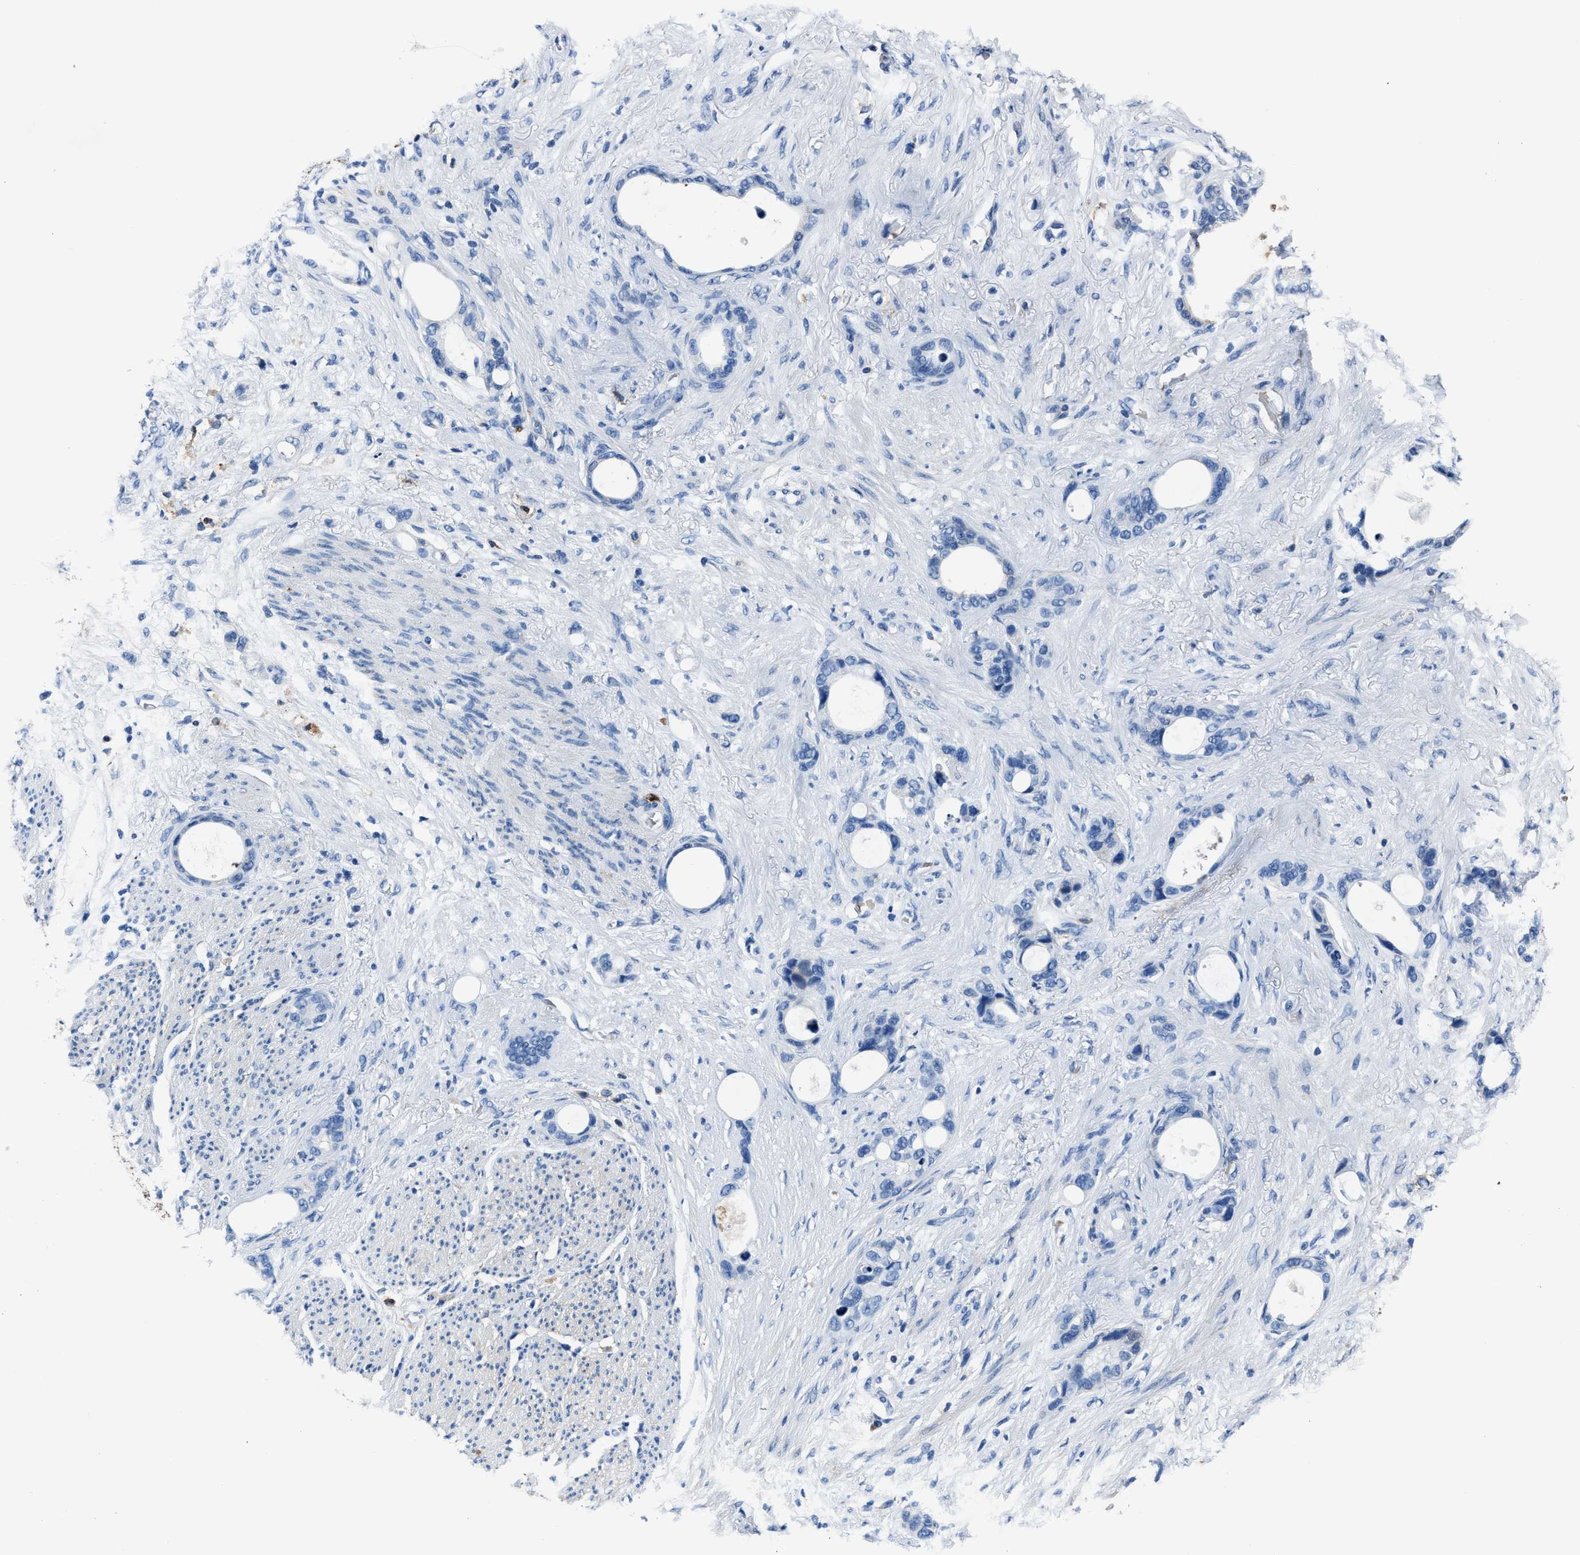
{"staining": {"intensity": "negative", "quantity": "none", "location": "none"}, "tissue": "stomach cancer", "cell_type": "Tumor cells", "image_type": "cancer", "snomed": [{"axis": "morphology", "description": "Adenocarcinoma, NOS"}, {"axis": "topography", "description": "Stomach"}], "caption": "DAB immunohistochemical staining of human stomach cancer displays no significant positivity in tumor cells.", "gene": "FTL", "patient": {"sex": "female", "age": 75}}